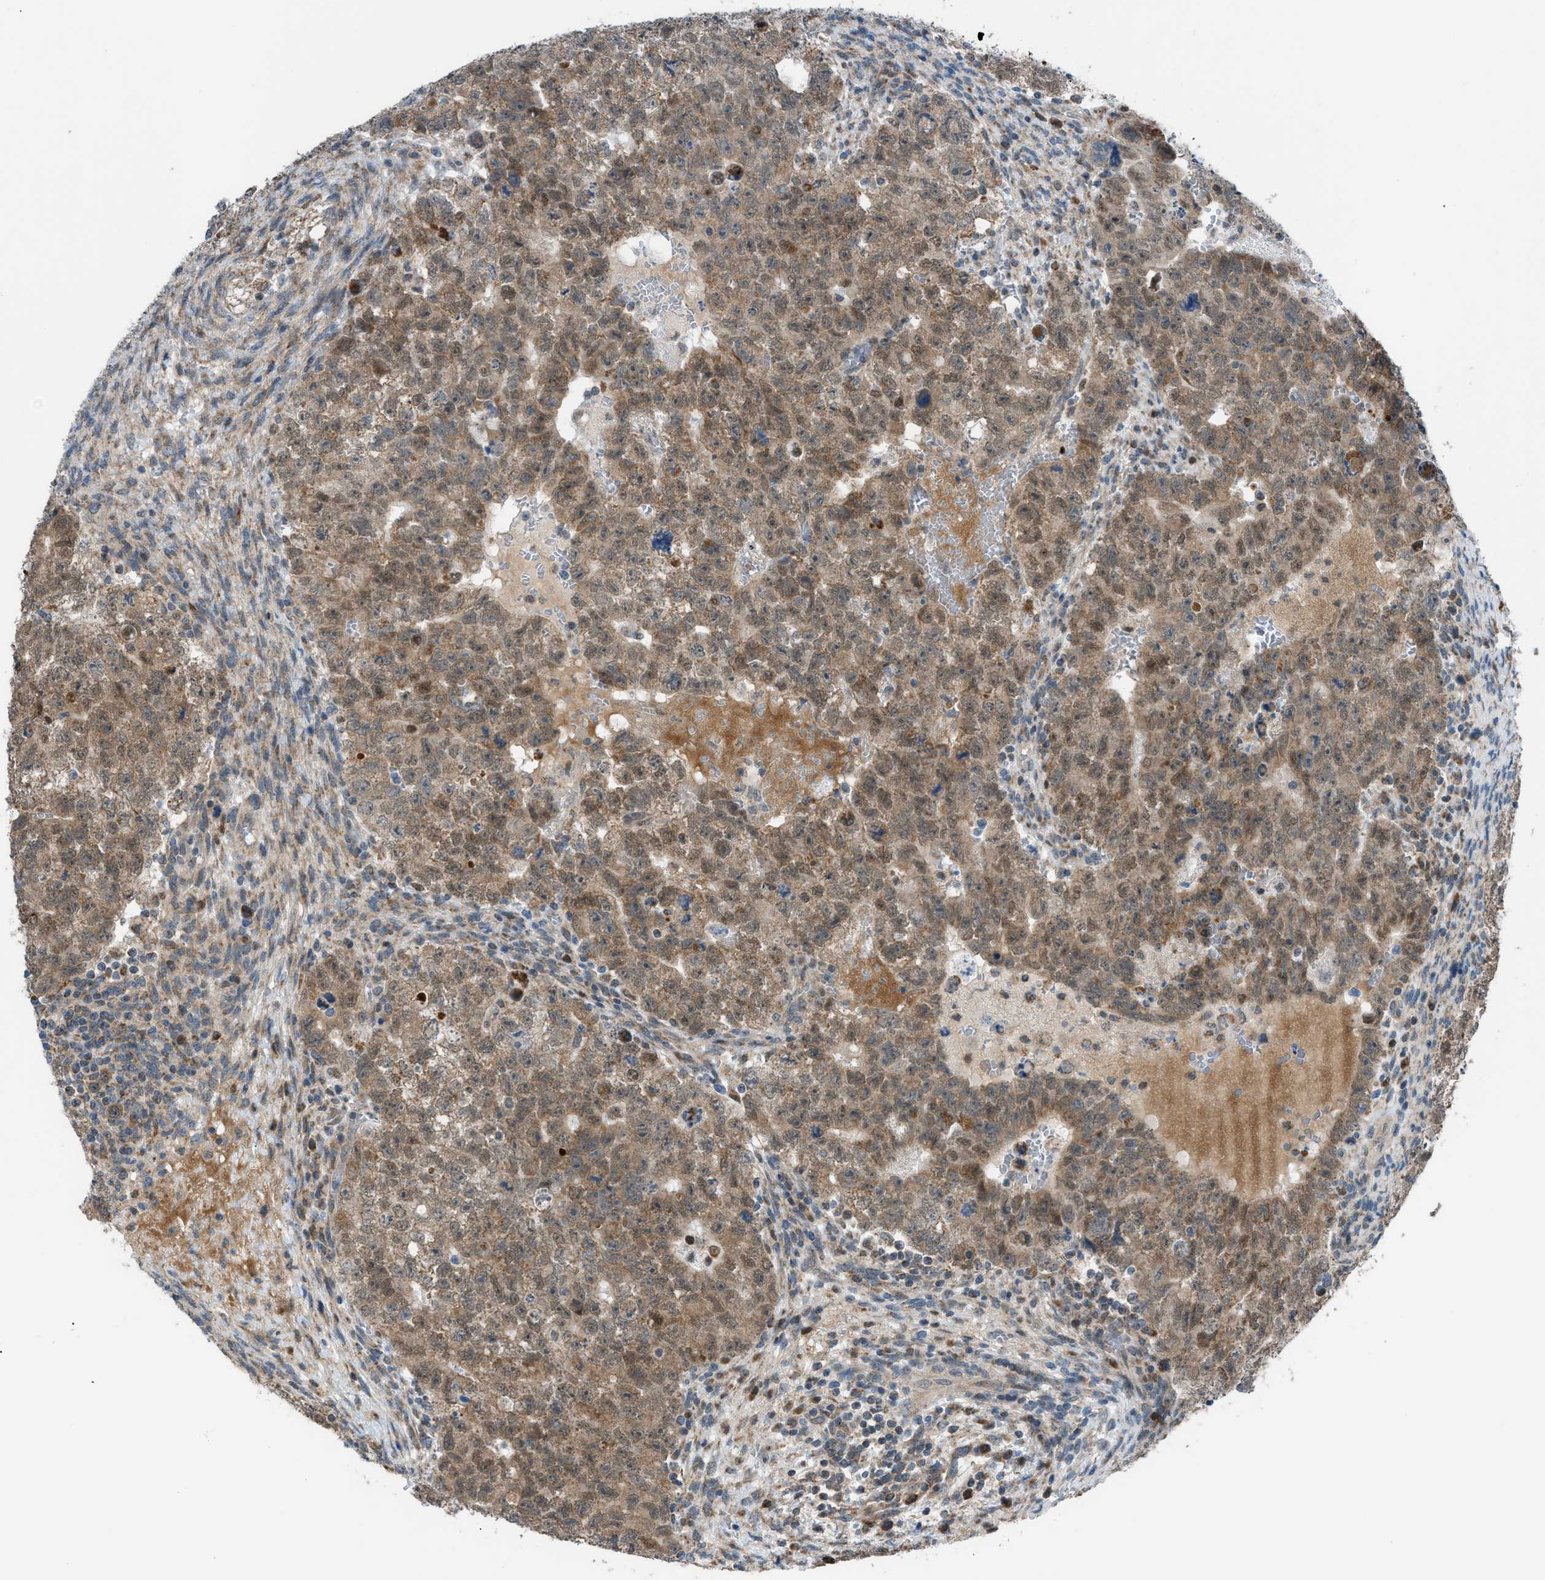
{"staining": {"intensity": "moderate", "quantity": ">75%", "location": "cytoplasmic/membranous,nuclear"}, "tissue": "testis cancer", "cell_type": "Tumor cells", "image_type": "cancer", "snomed": [{"axis": "morphology", "description": "Seminoma, NOS"}, {"axis": "morphology", "description": "Carcinoma, Embryonal, NOS"}, {"axis": "topography", "description": "Testis"}], "caption": "Testis cancer stained with a protein marker reveals moderate staining in tumor cells.", "gene": "SRM", "patient": {"sex": "male", "age": 38}}